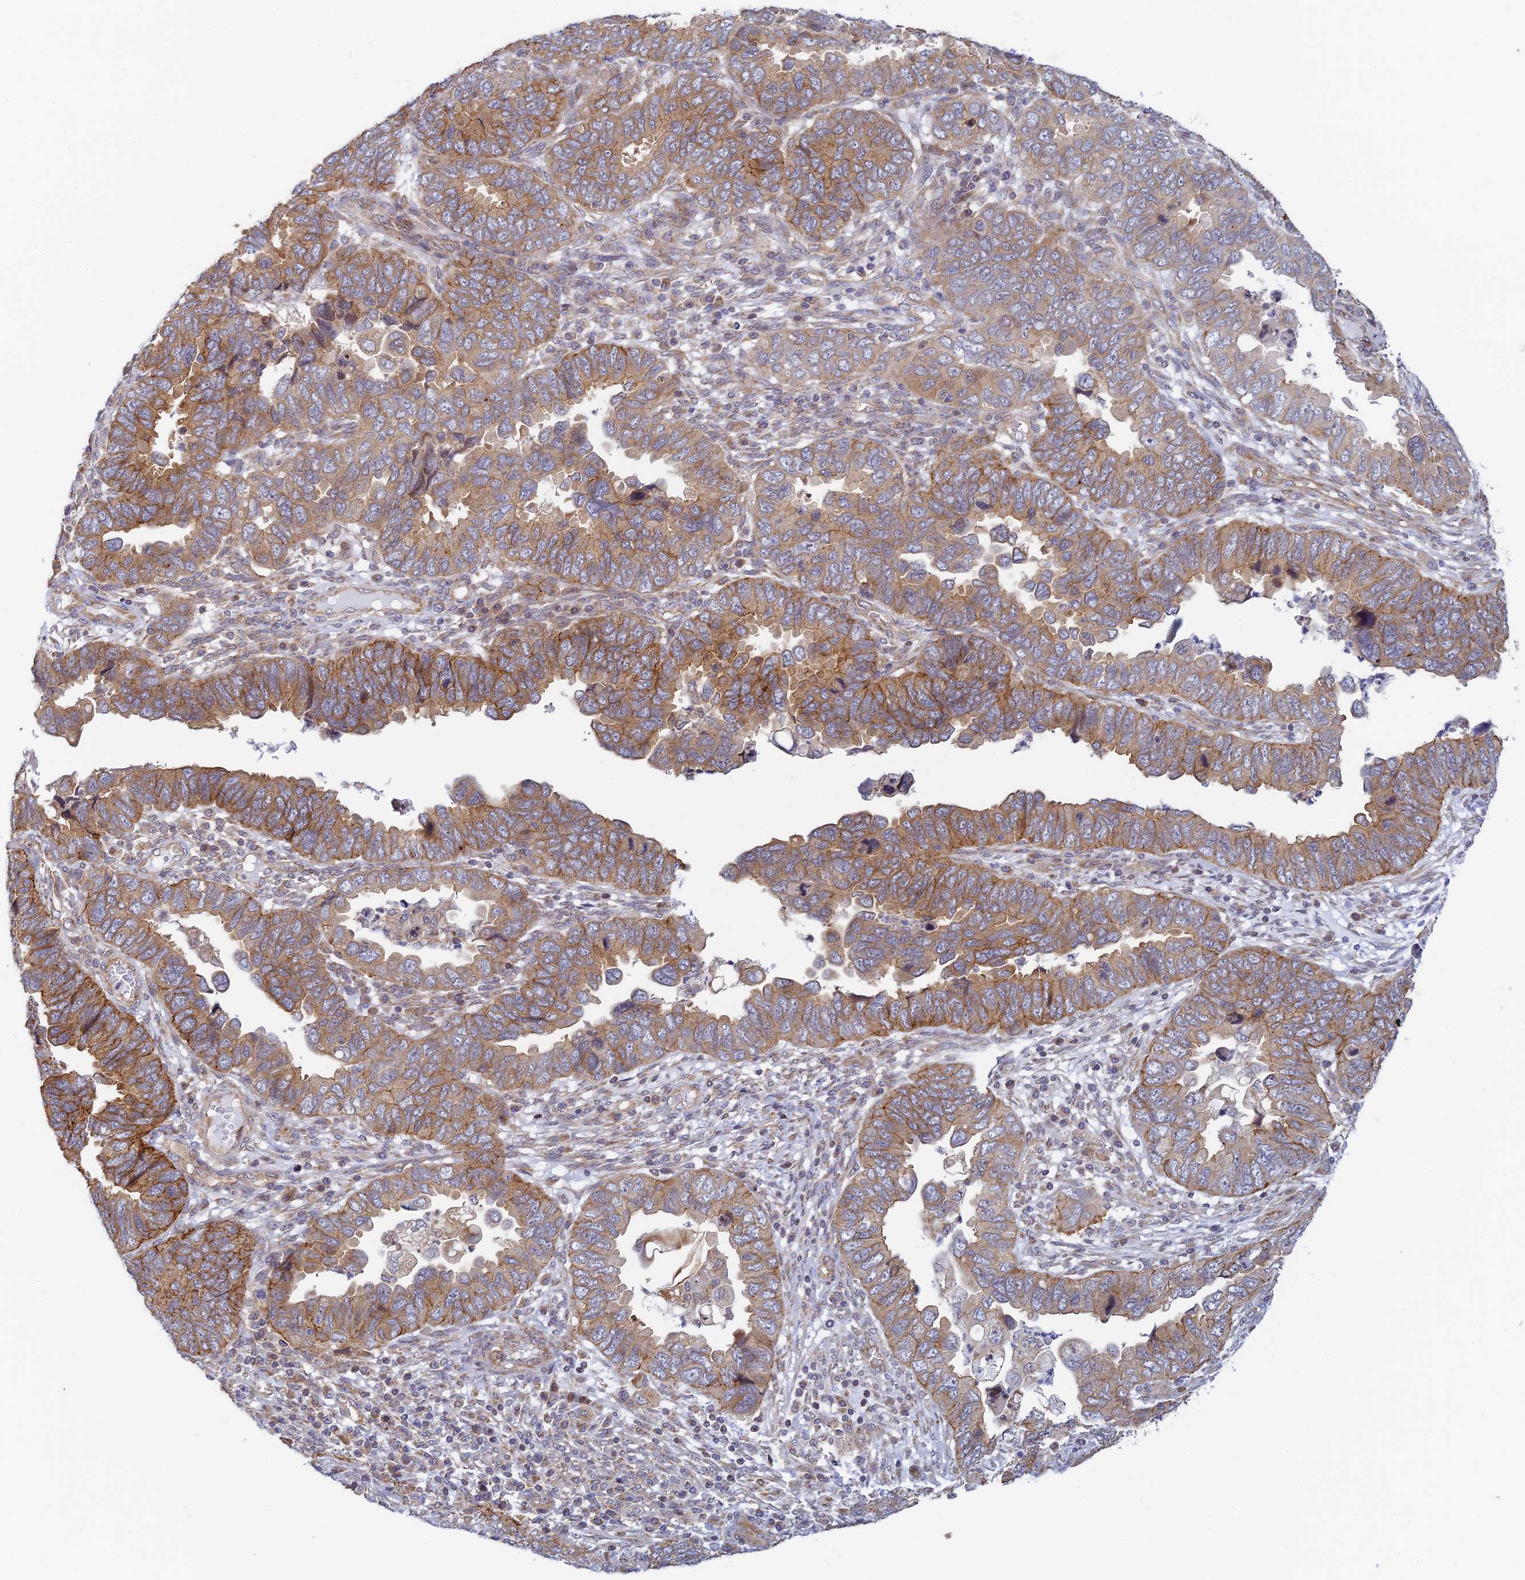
{"staining": {"intensity": "moderate", "quantity": ">75%", "location": "cytoplasmic/membranous"}, "tissue": "endometrial cancer", "cell_type": "Tumor cells", "image_type": "cancer", "snomed": [{"axis": "morphology", "description": "Adenocarcinoma, NOS"}, {"axis": "topography", "description": "Endometrium"}], "caption": "Approximately >75% of tumor cells in human adenocarcinoma (endometrial) display moderate cytoplasmic/membranous protein staining as visualized by brown immunohistochemical staining.", "gene": "HOOK2", "patient": {"sex": "female", "age": 79}}